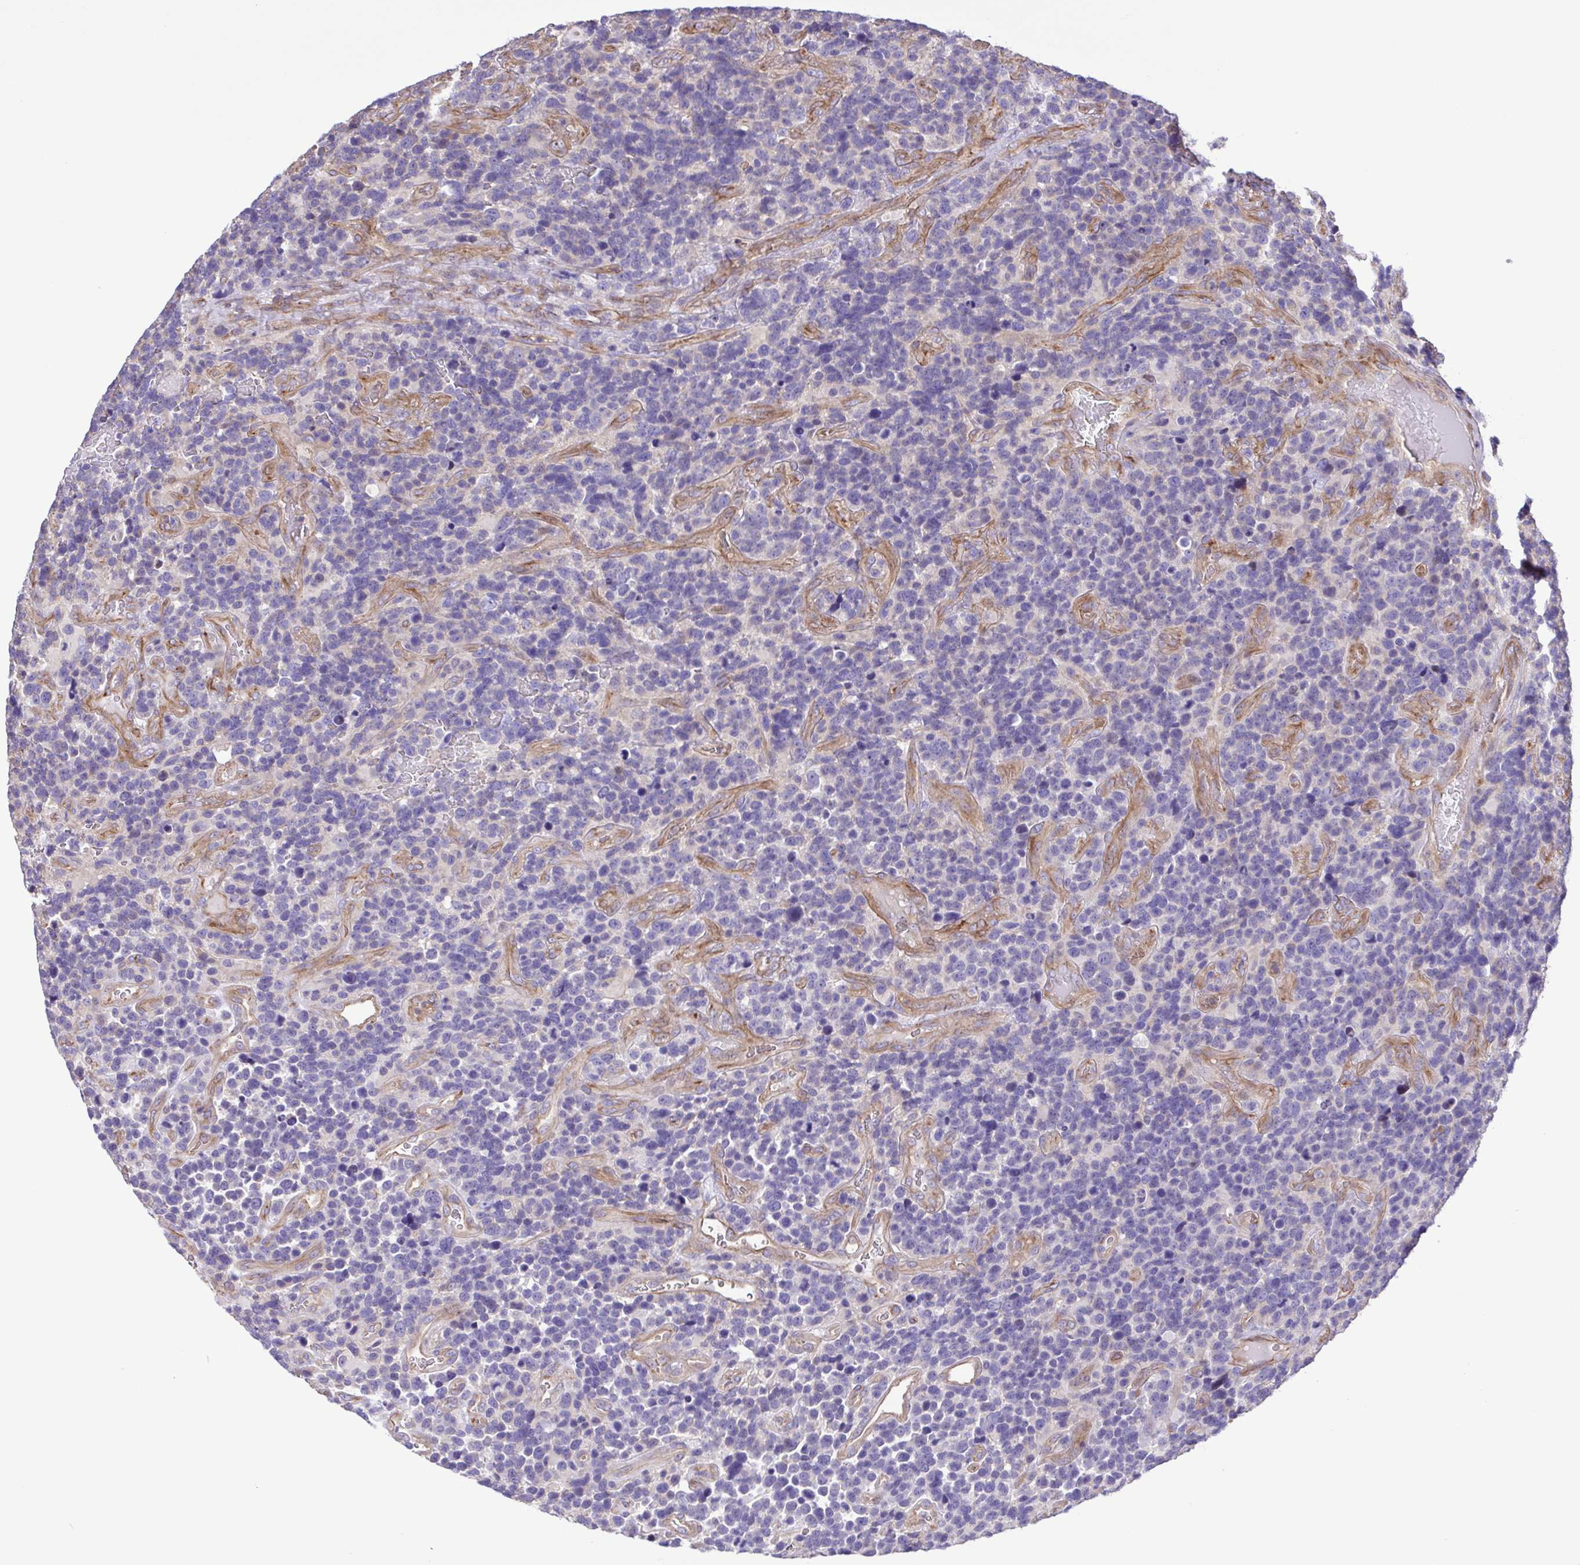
{"staining": {"intensity": "negative", "quantity": "none", "location": "none"}, "tissue": "glioma", "cell_type": "Tumor cells", "image_type": "cancer", "snomed": [{"axis": "morphology", "description": "Glioma, malignant, High grade"}, {"axis": "topography", "description": "Brain"}], "caption": "This is an immunohistochemistry micrograph of human glioma. There is no positivity in tumor cells.", "gene": "FLT1", "patient": {"sex": "male", "age": 33}}